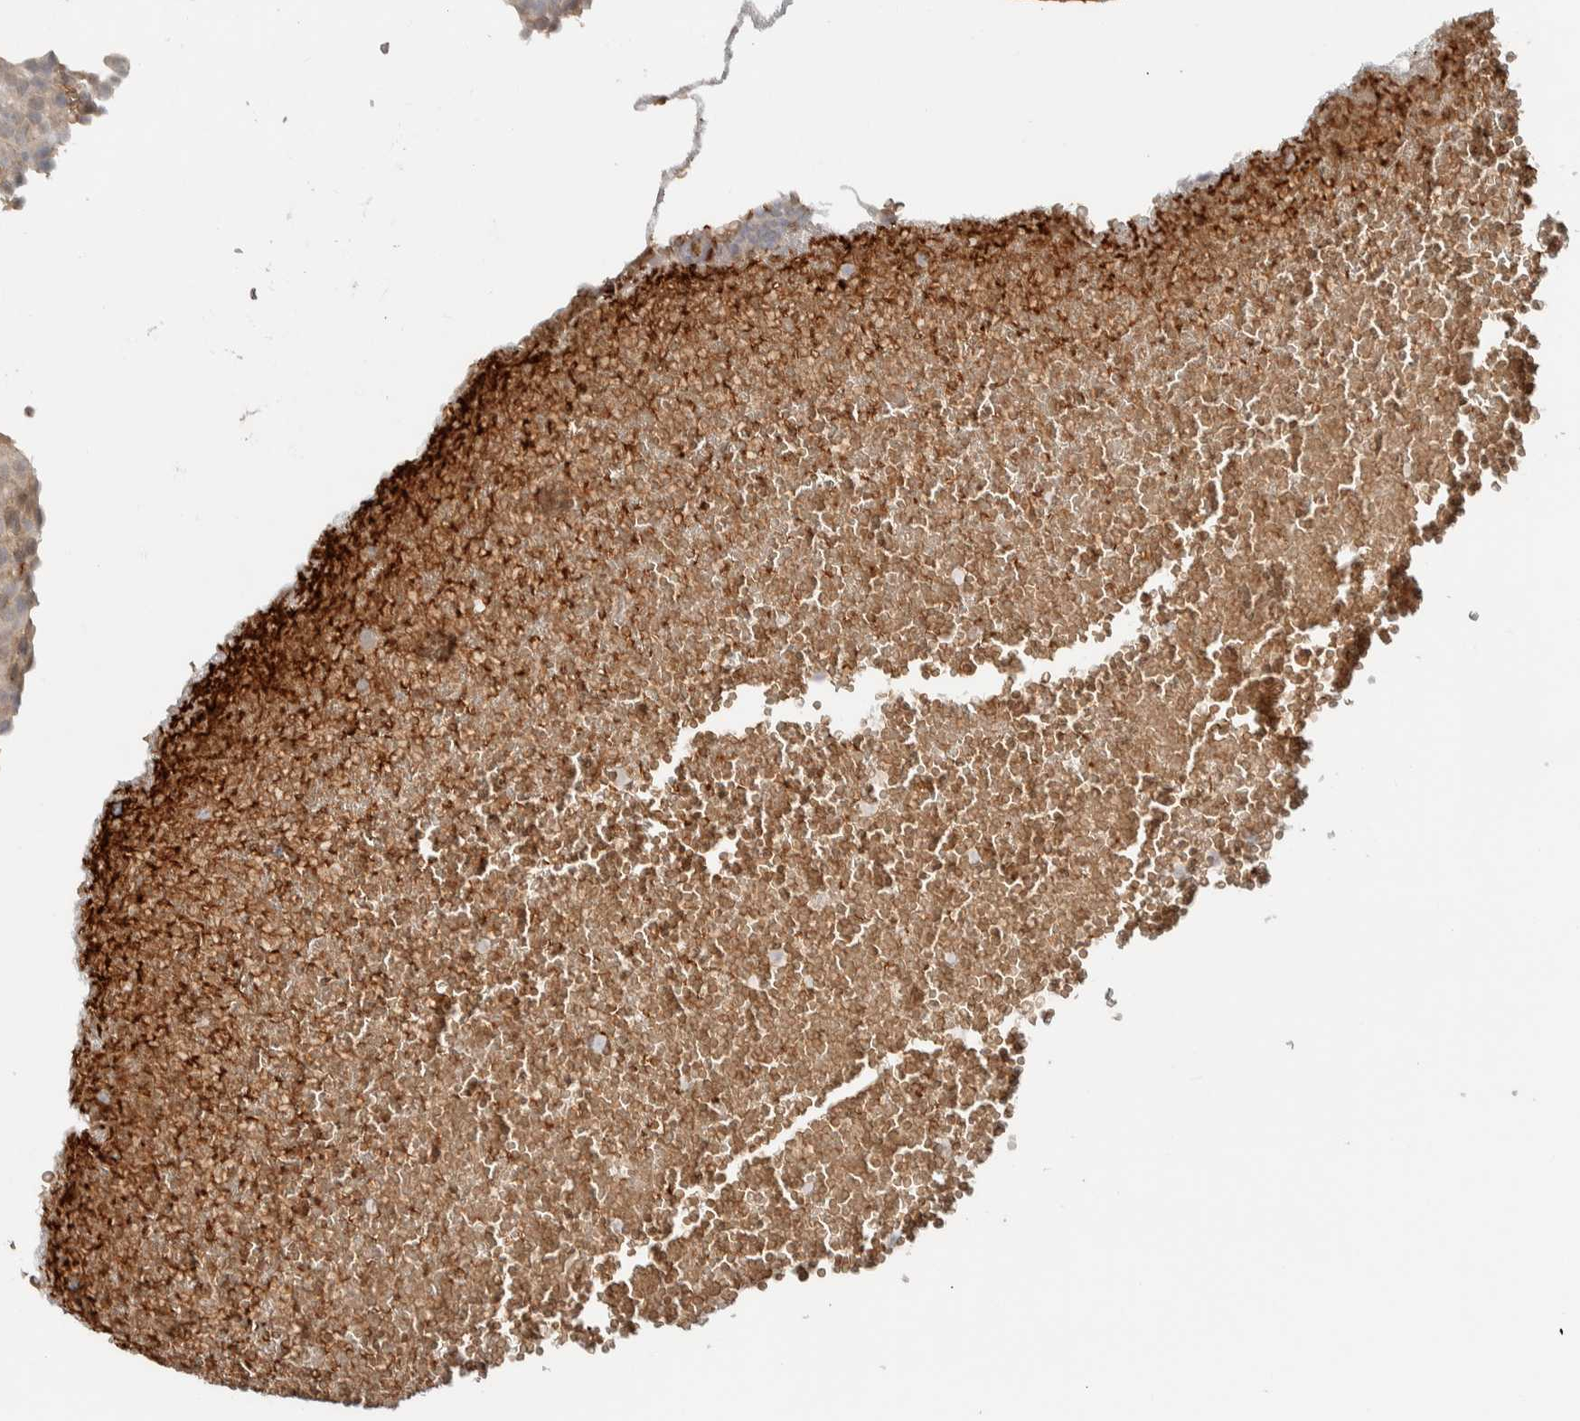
{"staining": {"intensity": "weak", "quantity": ">75%", "location": "cytoplasmic/membranous"}, "tissue": "urothelial cancer", "cell_type": "Tumor cells", "image_type": "cancer", "snomed": [{"axis": "morphology", "description": "Urothelial carcinoma, Low grade"}, {"axis": "topography", "description": "Urinary bladder"}], "caption": "Urothelial carcinoma (low-grade) tissue exhibits weak cytoplasmic/membranous positivity in about >75% of tumor cells, visualized by immunohistochemistry.", "gene": "ARMC7", "patient": {"sex": "male", "age": 78}}